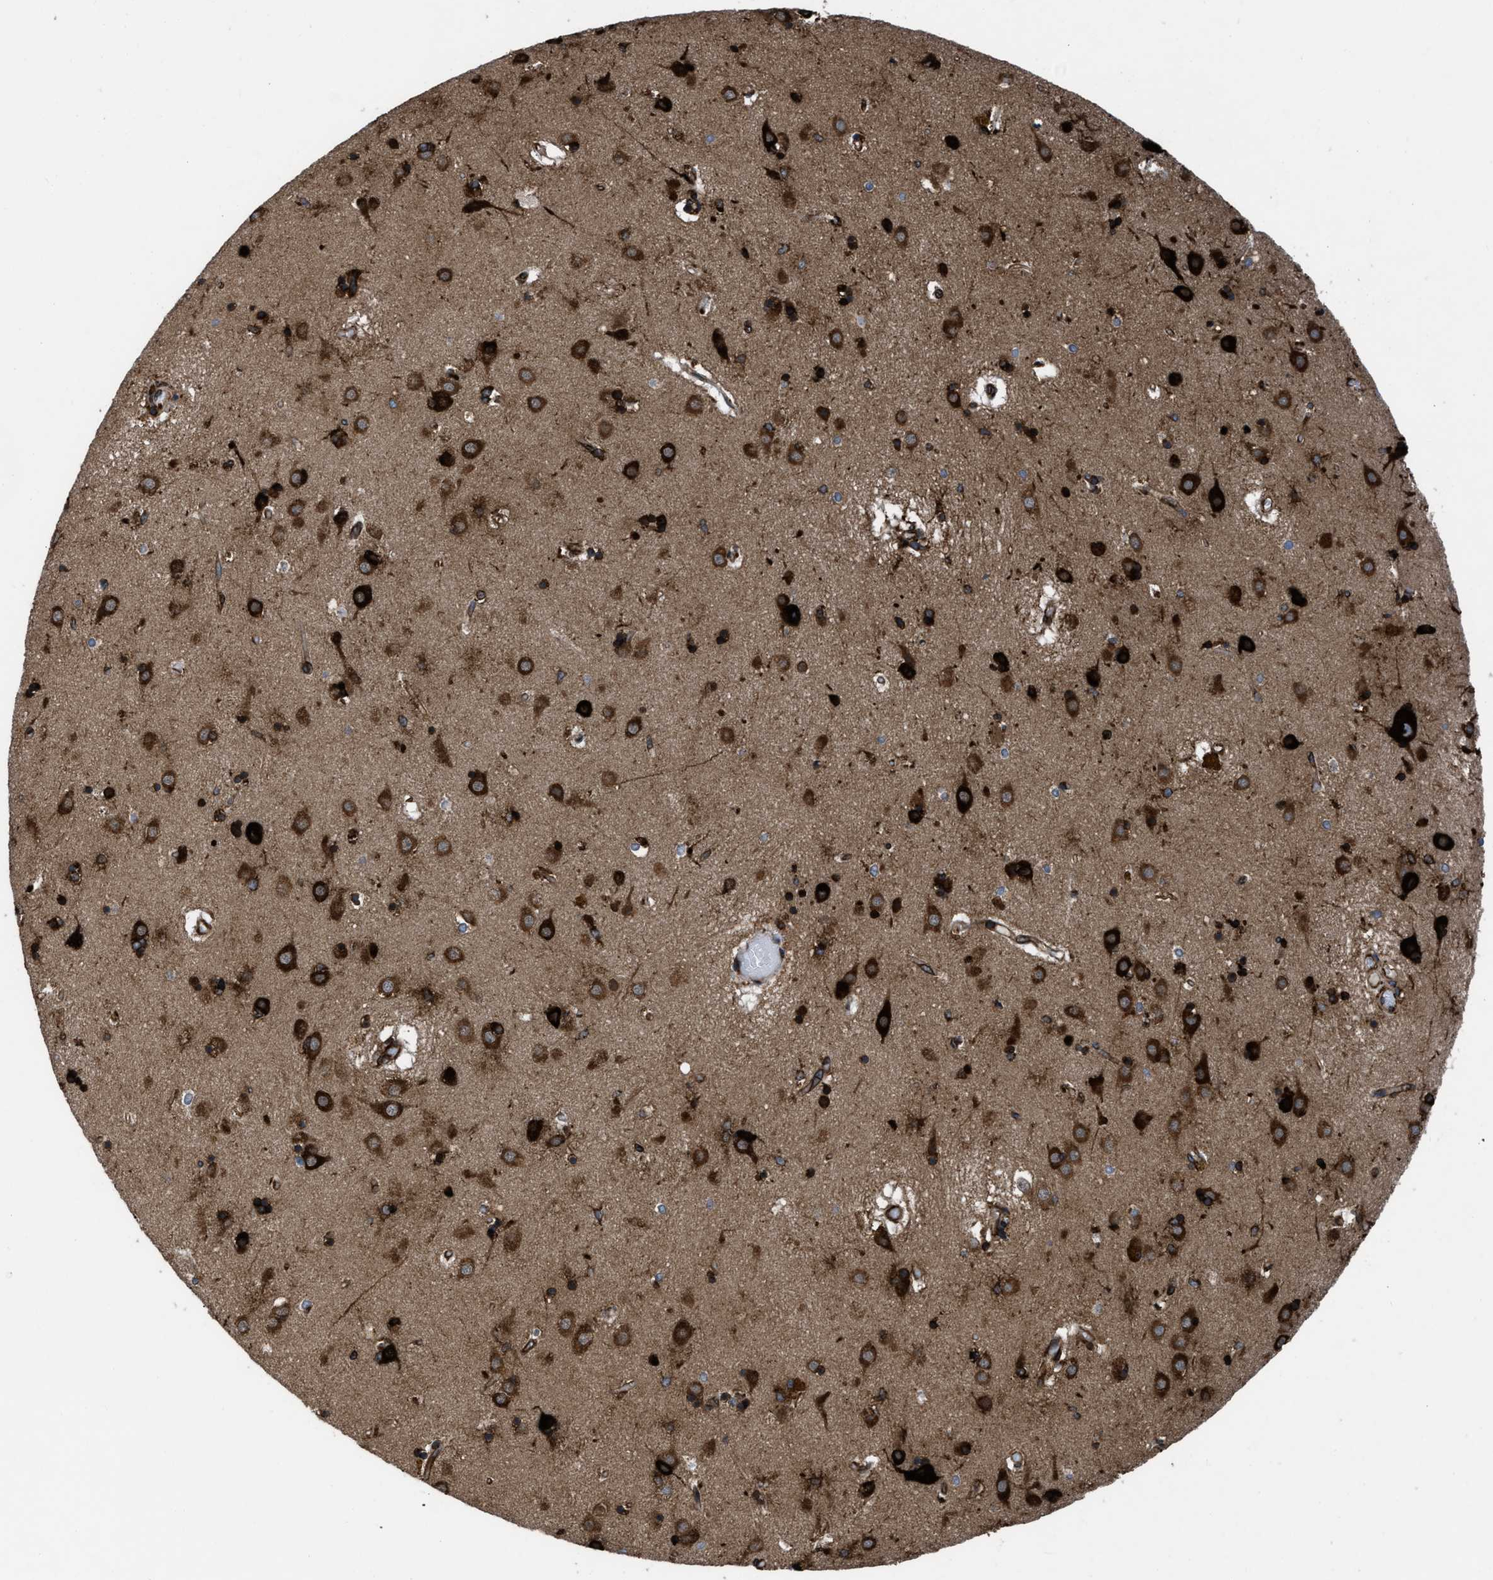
{"staining": {"intensity": "strong", "quantity": ">75%", "location": "cytoplasmic/membranous"}, "tissue": "caudate", "cell_type": "Glial cells", "image_type": "normal", "snomed": [{"axis": "morphology", "description": "Normal tissue, NOS"}, {"axis": "topography", "description": "Lateral ventricle wall"}], "caption": "This histopathology image exhibits immunohistochemistry (IHC) staining of unremarkable human caudate, with high strong cytoplasmic/membranous positivity in about >75% of glial cells.", "gene": "CAPRIN1", "patient": {"sex": "male", "age": 70}}